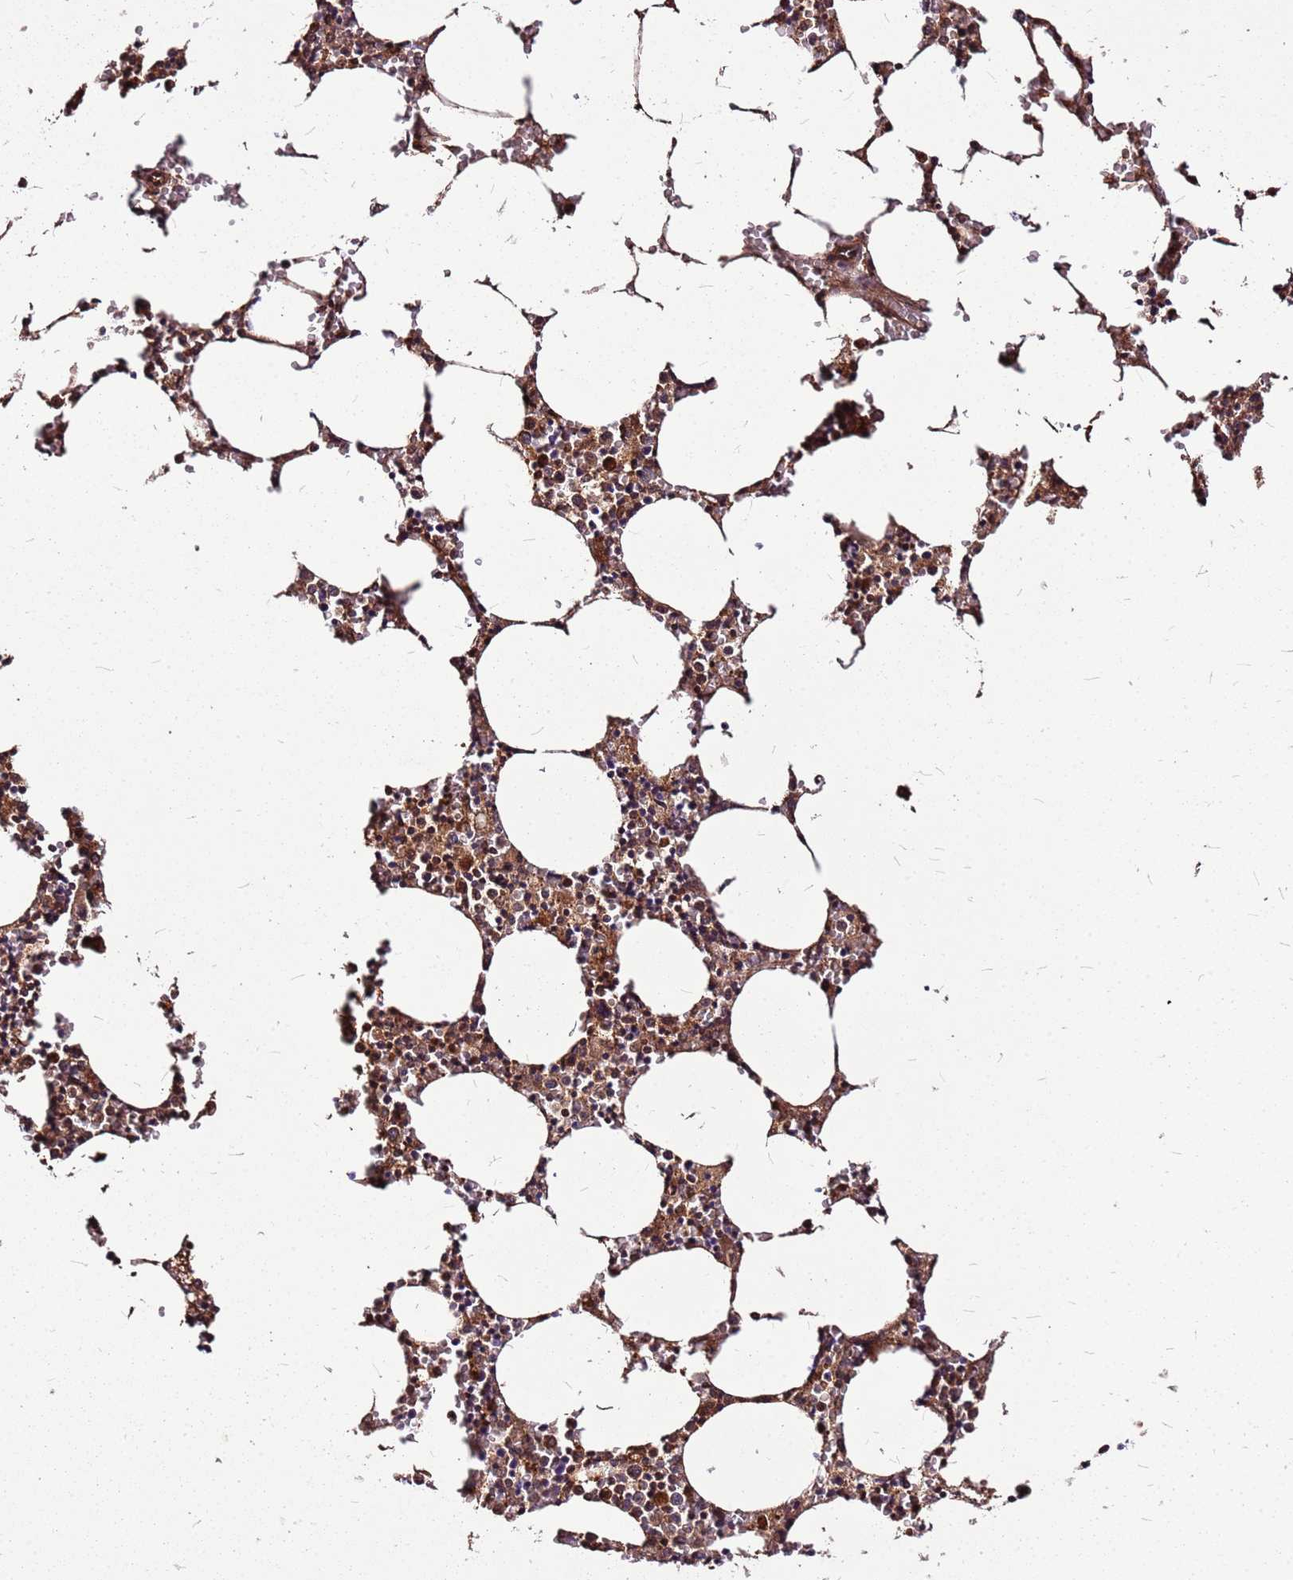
{"staining": {"intensity": "strong", "quantity": ">75%", "location": "cytoplasmic/membranous"}, "tissue": "bone marrow", "cell_type": "Hematopoietic cells", "image_type": "normal", "snomed": [{"axis": "morphology", "description": "Normal tissue, NOS"}, {"axis": "topography", "description": "Bone marrow"}], "caption": "Bone marrow was stained to show a protein in brown. There is high levels of strong cytoplasmic/membranous staining in approximately >75% of hematopoietic cells. (Brightfield microscopy of DAB IHC at high magnification).", "gene": "LYPLAL1", "patient": {"sex": "female", "age": 64}}